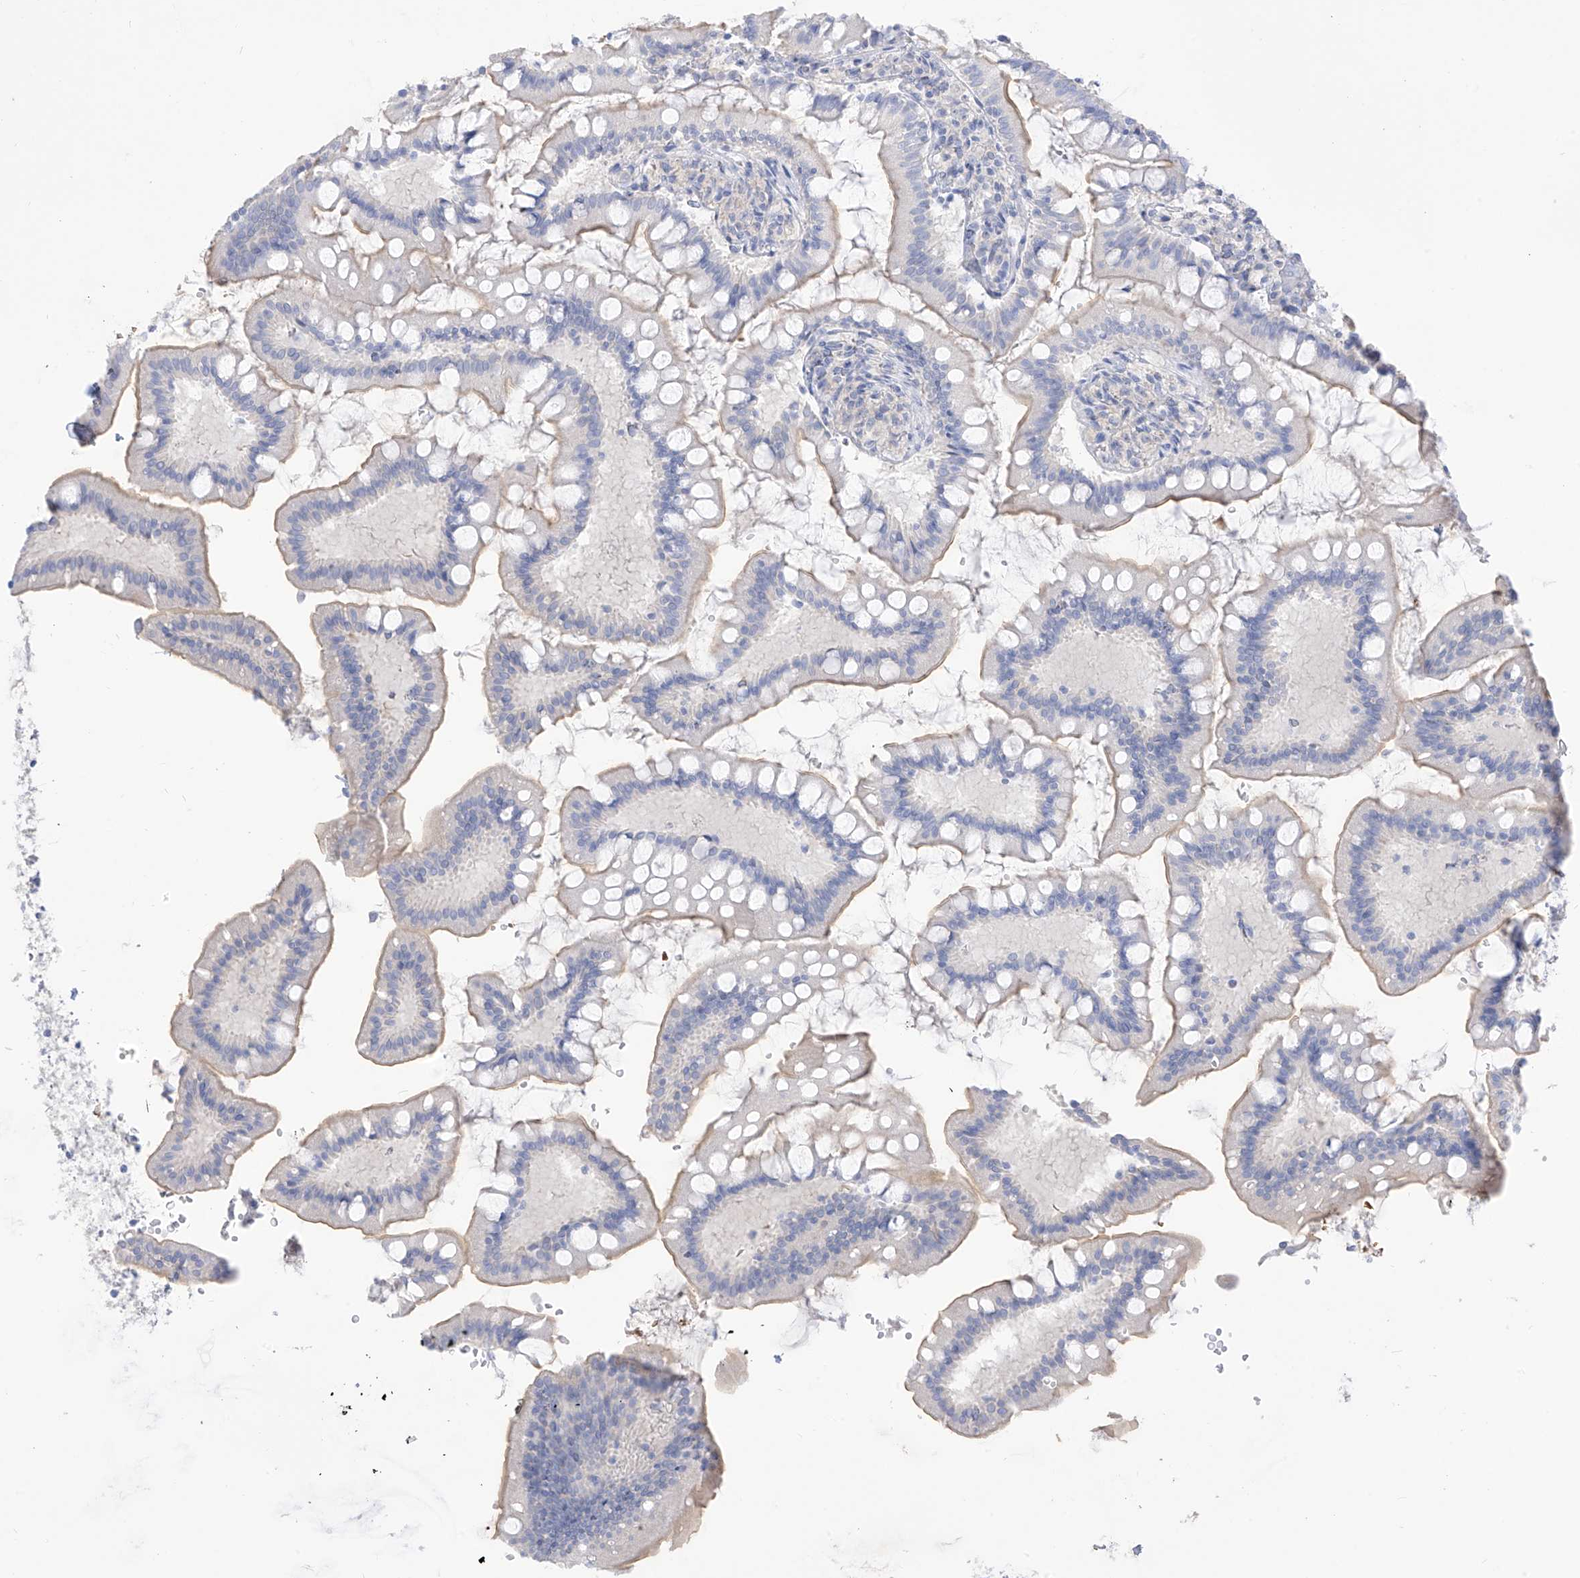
{"staining": {"intensity": "moderate", "quantity": "25%-75%", "location": "cytoplasmic/membranous"}, "tissue": "small intestine", "cell_type": "Glandular cells", "image_type": "normal", "snomed": [{"axis": "morphology", "description": "Normal tissue, NOS"}, {"axis": "topography", "description": "Small intestine"}], "caption": "Immunohistochemical staining of unremarkable small intestine displays 25%-75% levels of moderate cytoplasmic/membranous protein staining in about 25%-75% of glandular cells.", "gene": "ARHGEF40", "patient": {"sex": "male", "age": 7}}